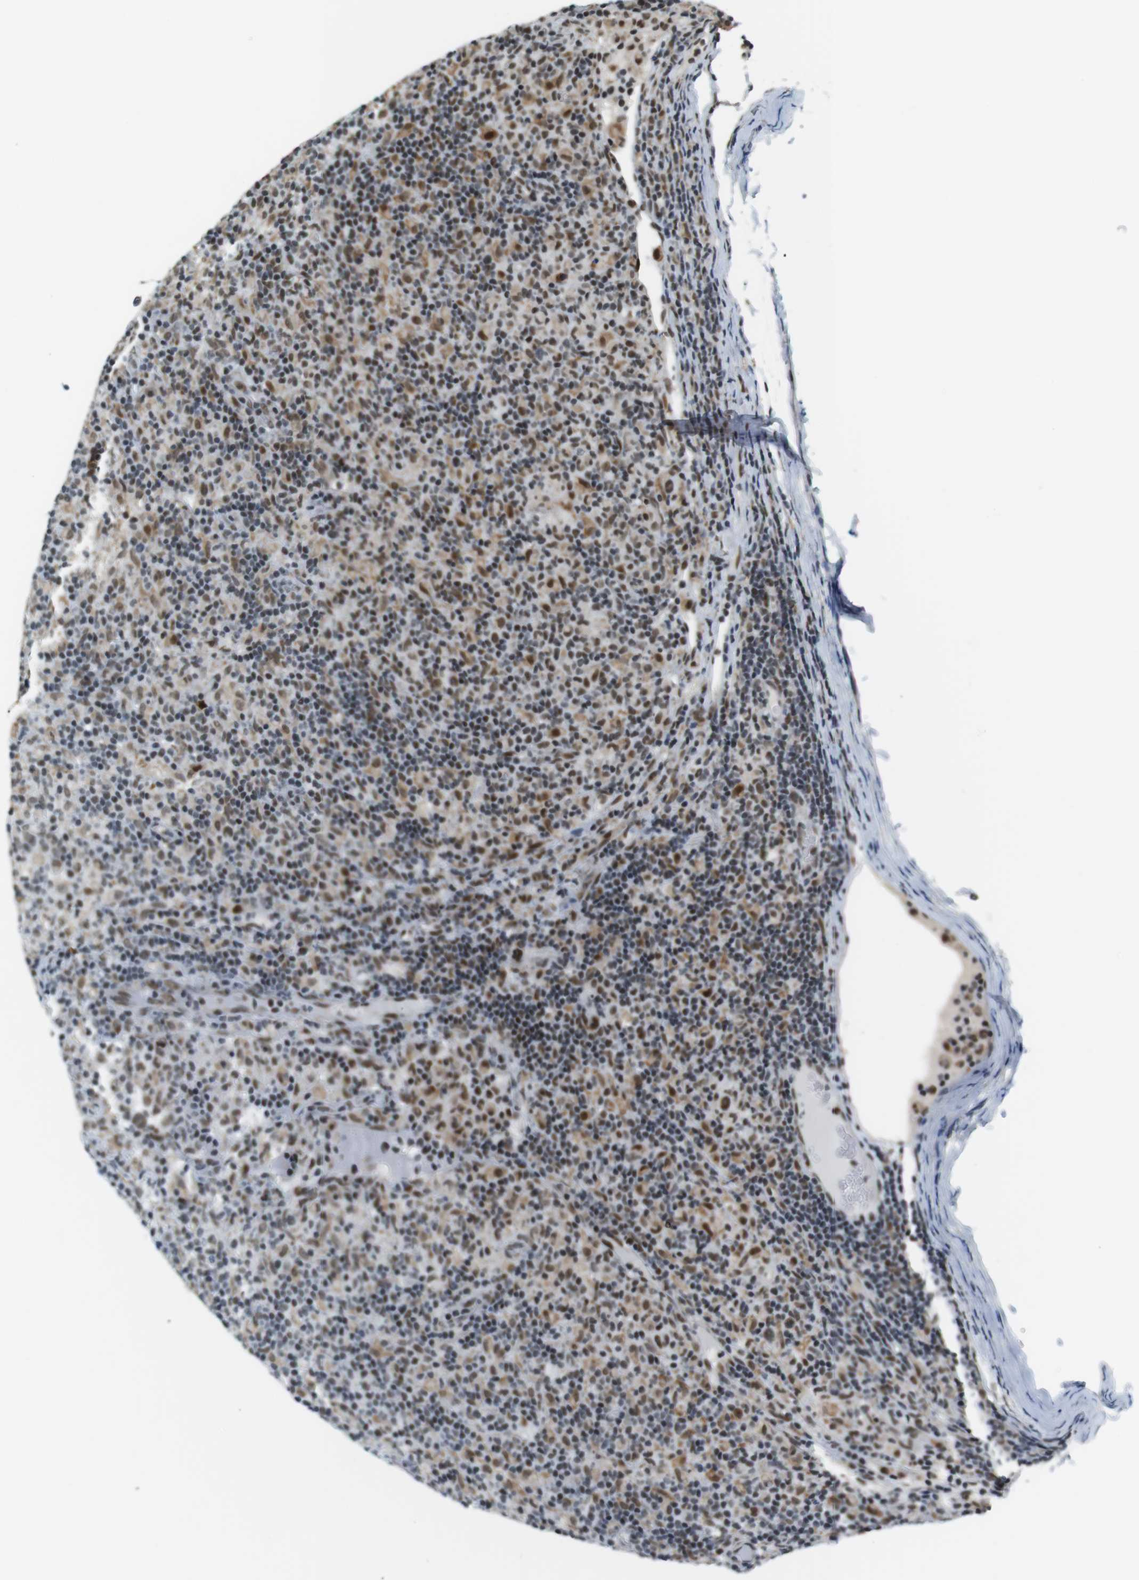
{"staining": {"intensity": "moderate", "quantity": ">75%", "location": "nuclear"}, "tissue": "lymphoma", "cell_type": "Tumor cells", "image_type": "cancer", "snomed": [{"axis": "morphology", "description": "Hodgkin's disease, NOS"}, {"axis": "topography", "description": "Lymph node"}], "caption": "A medium amount of moderate nuclear staining is appreciated in about >75% of tumor cells in lymphoma tissue. The staining was performed using DAB to visualize the protein expression in brown, while the nuclei were stained in blue with hematoxylin (Magnification: 20x).", "gene": "RNF38", "patient": {"sex": "male", "age": 70}}